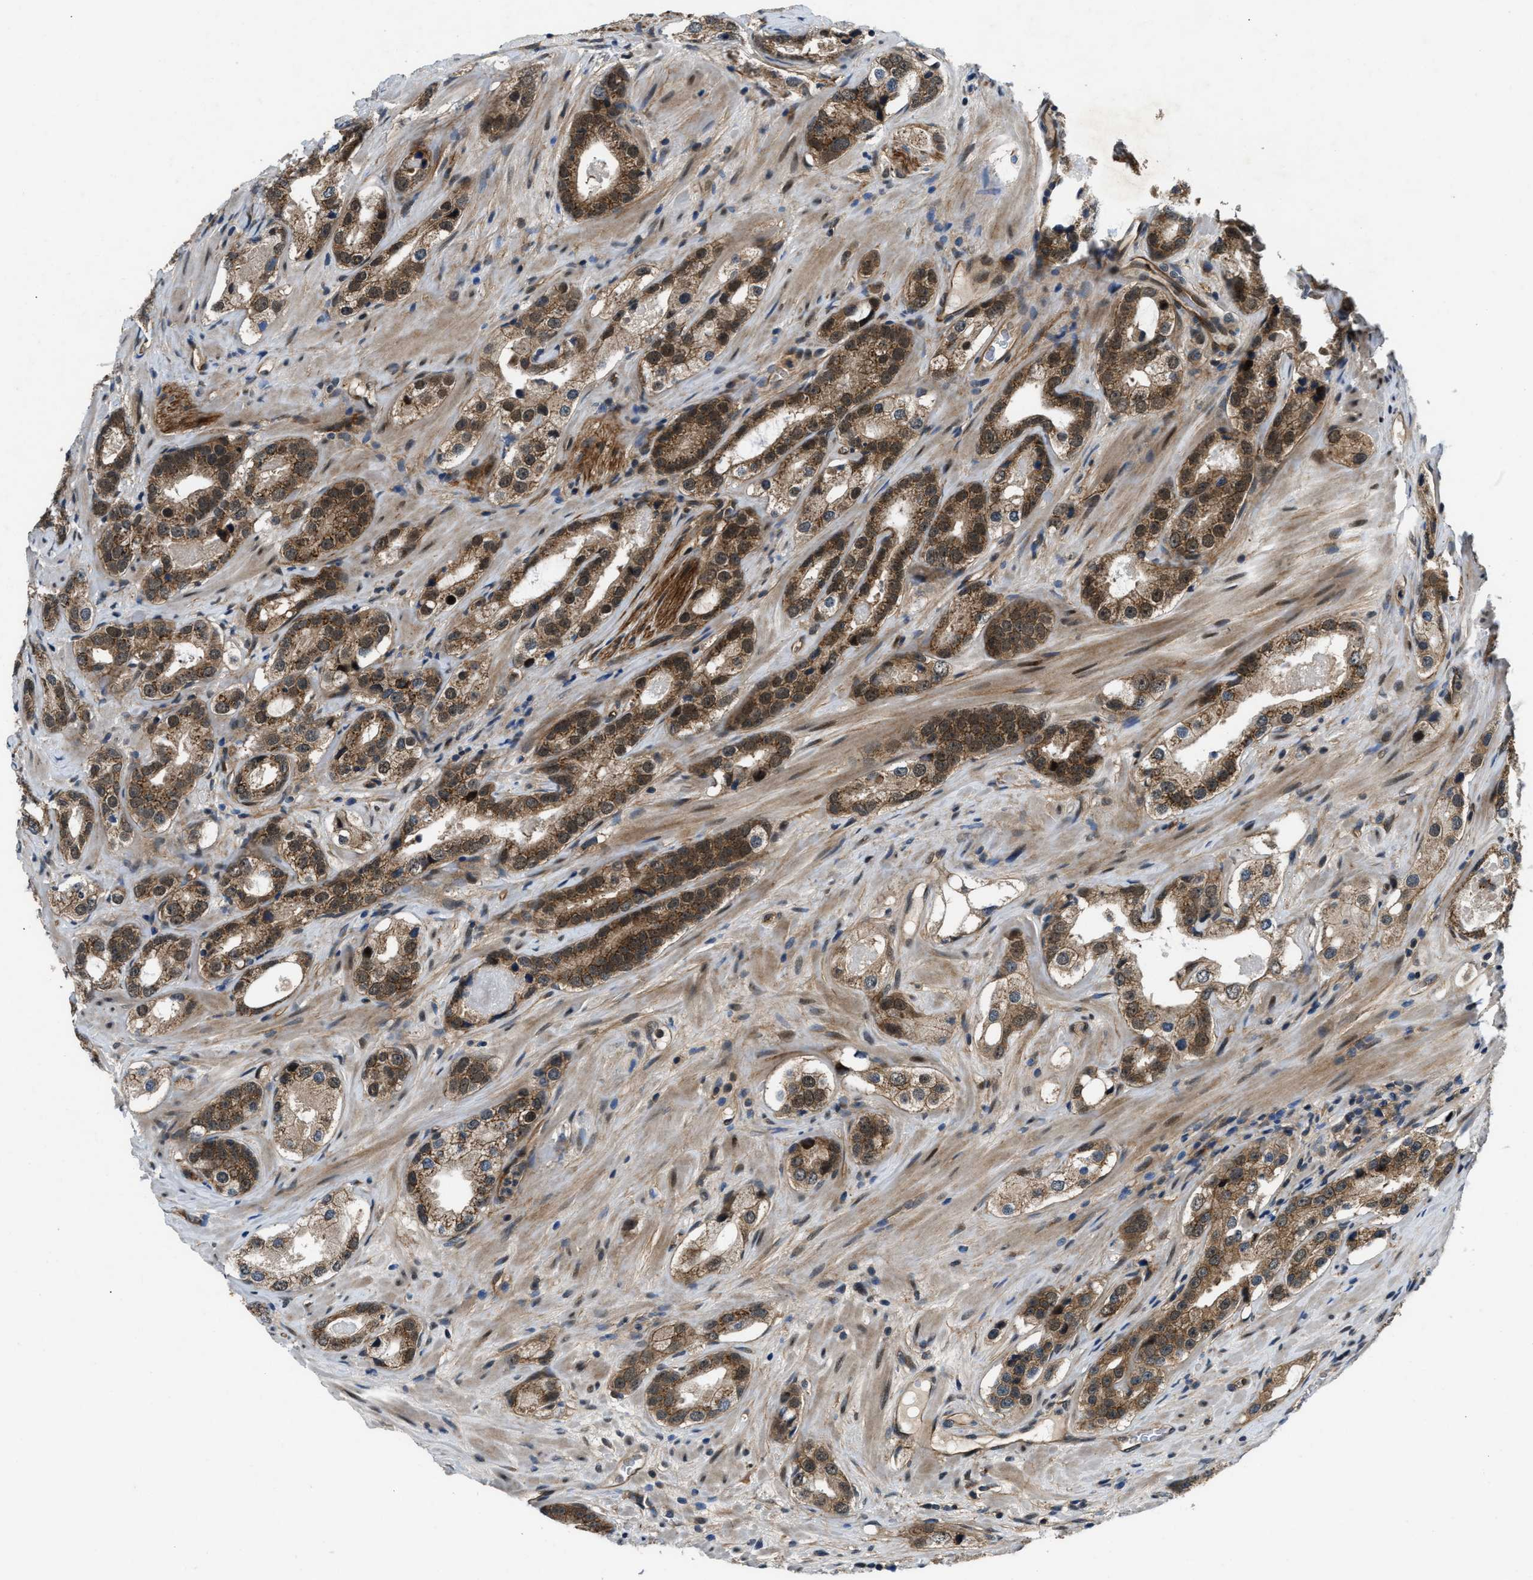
{"staining": {"intensity": "moderate", "quantity": ">75%", "location": "cytoplasmic/membranous"}, "tissue": "prostate cancer", "cell_type": "Tumor cells", "image_type": "cancer", "snomed": [{"axis": "morphology", "description": "Adenocarcinoma, High grade"}, {"axis": "topography", "description": "Prostate"}], "caption": "The histopathology image exhibits a brown stain indicating the presence of a protein in the cytoplasmic/membranous of tumor cells in prostate high-grade adenocarcinoma.", "gene": "COPS2", "patient": {"sex": "male", "age": 63}}